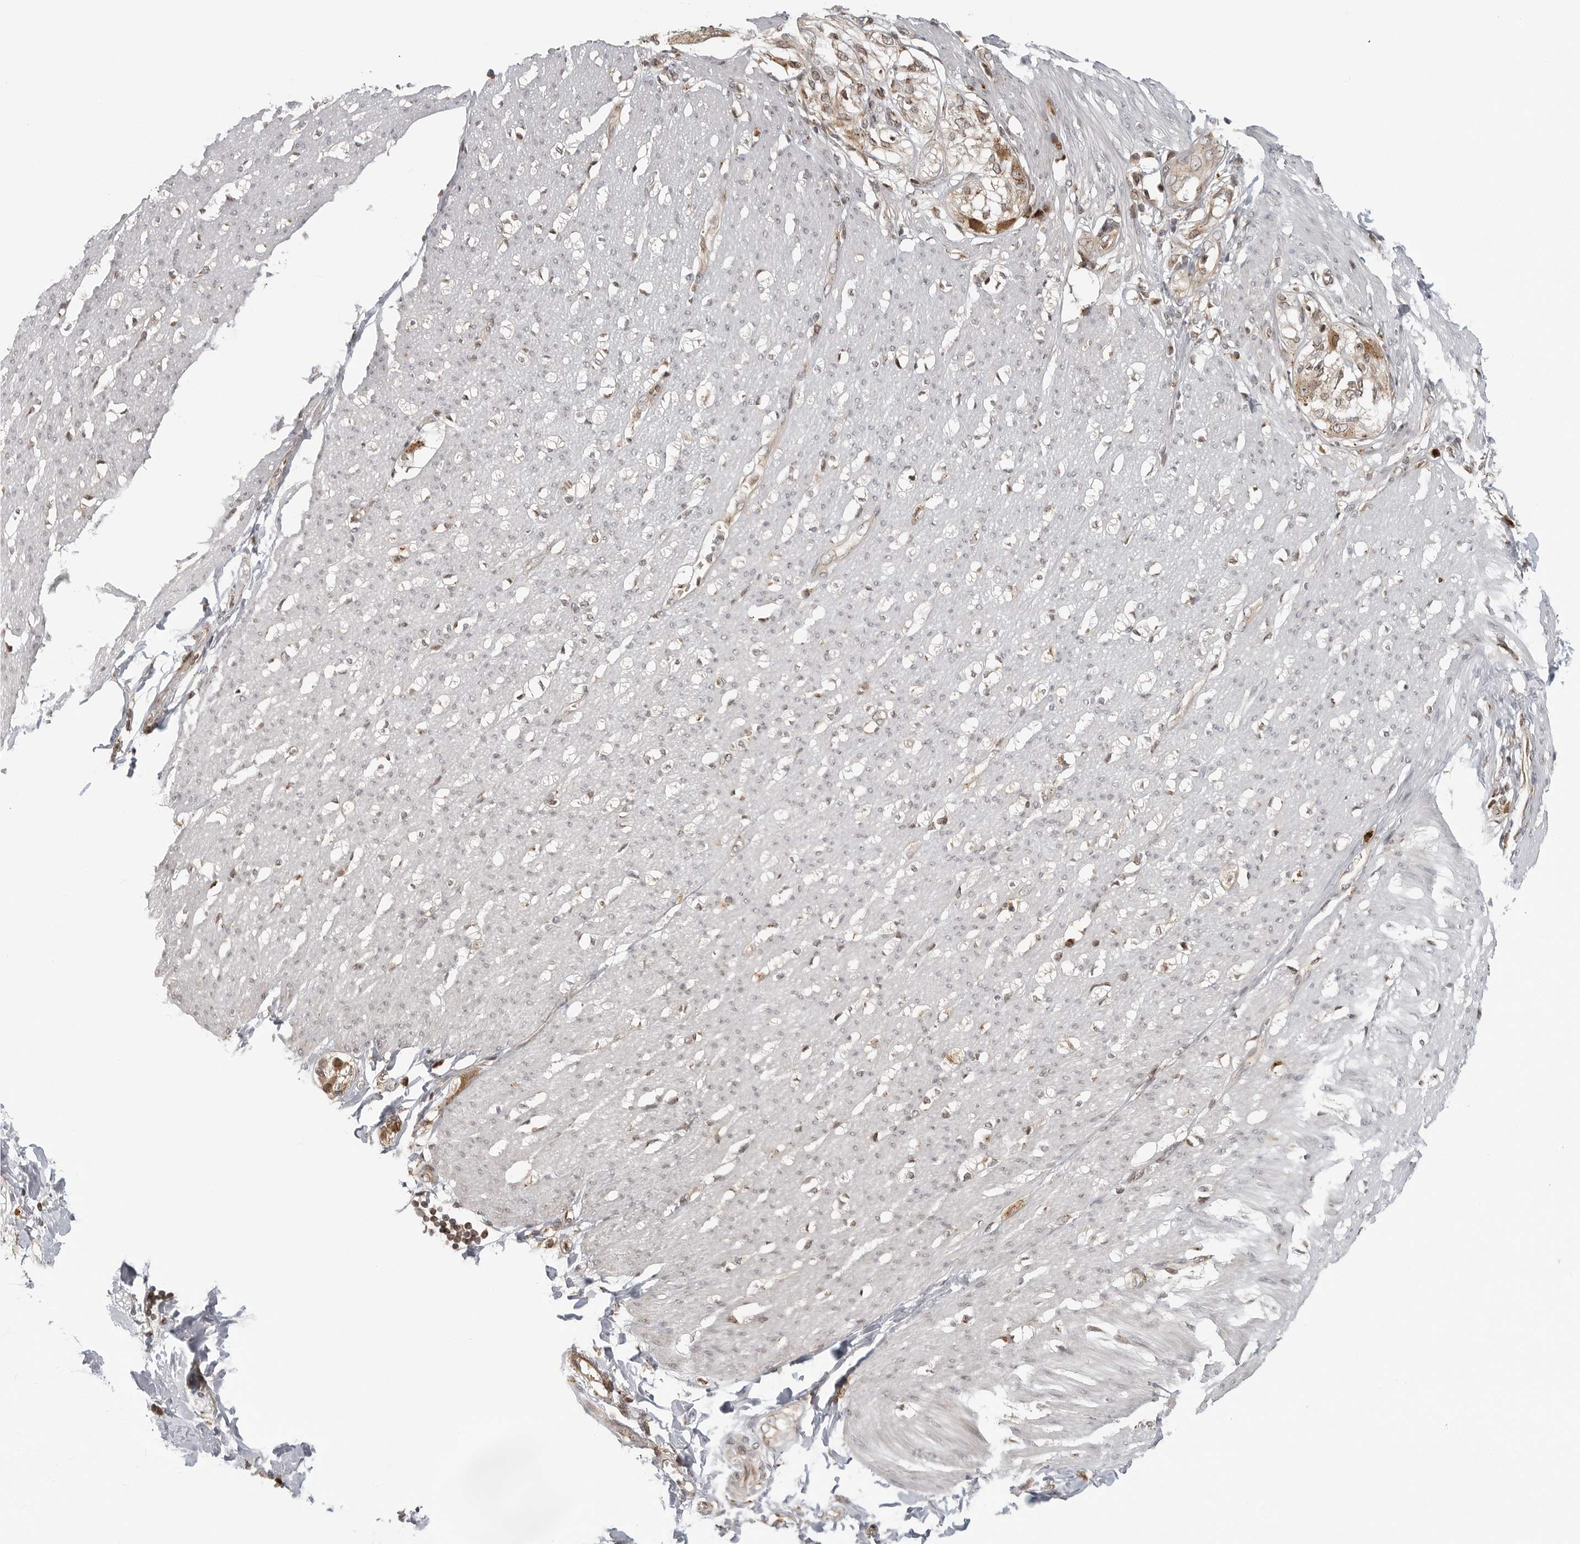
{"staining": {"intensity": "moderate", "quantity": "<25%", "location": "nuclear"}, "tissue": "smooth muscle", "cell_type": "Smooth muscle cells", "image_type": "normal", "snomed": [{"axis": "morphology", "description": "Normal tissue, NOS"}, {"axis": "morphology", "description": "Adenocarcinoma, NOS"}, {"axis": "topography", "description": "Colon"}, {"axis": "topography", "description": "Peripheral nerve tissue"}], "caption": "Immunohistochemistry (IHC) of unremarkable human smooth muscle reveals low levels of moderate nuclear expression in about <25% of smooth muscle cells.", "gene": "COPA", "patient": {"sex": "male", "age": 14}}